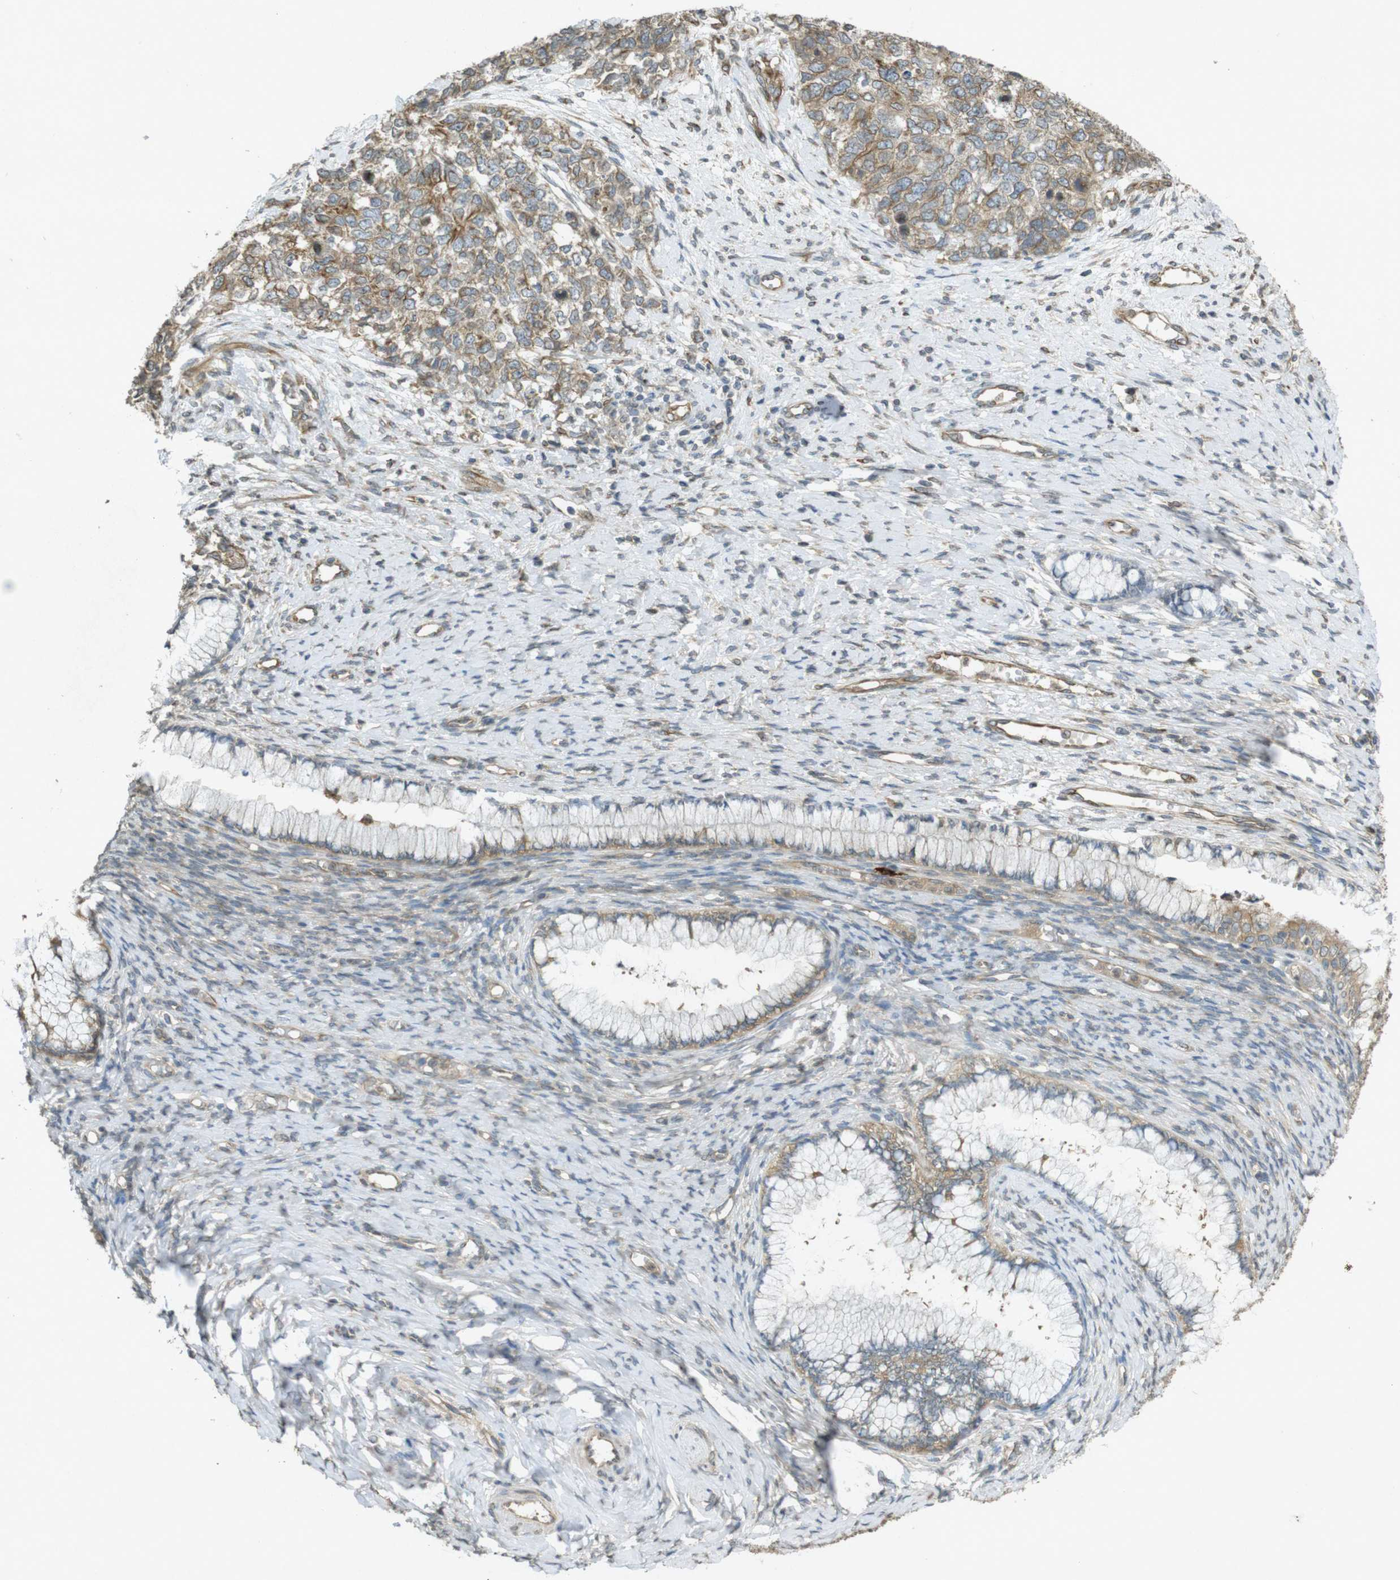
{"staining": {"intensity": "moderate", "quantity": ">75%", "location": "cytoplasmic/membranous"}, "tissue": "cervical cancer", "cell_type": "Tumor cells", "image_type": "cancer", "snomed": [{"axis": "morphology", "description": "Squamous cell carcinoma, NOS"}, {"axis": "topography", "description": "Cervix"}], "caption": "IHC (DAB (3,3'-diaminobenzidine)) staining of cervical squamous cell carcinoma exhibits moderate cytoplasmic/membranous protein staining in approximately >75% of tumor cells.", "gene": "KIF5B", "patient": {"sex": "female", "age": 63}}